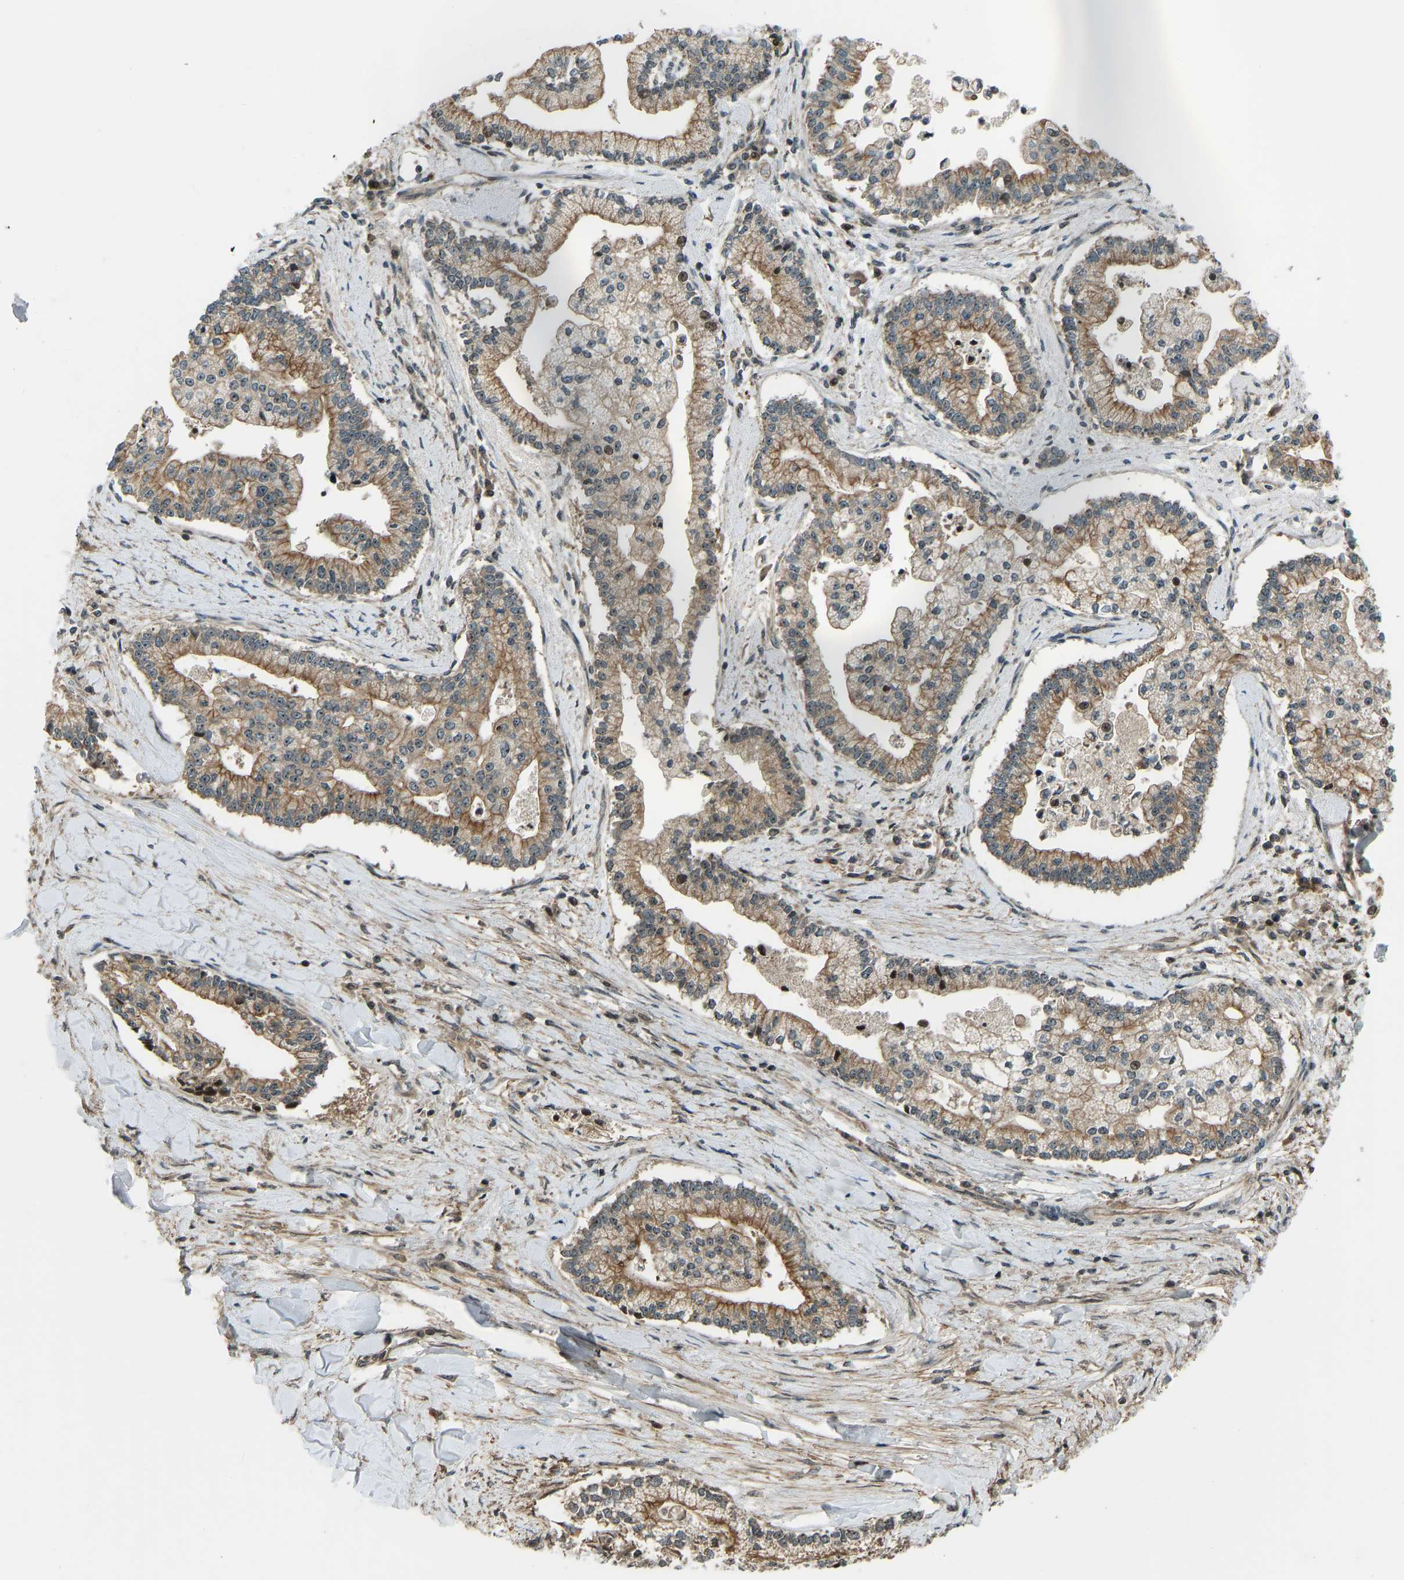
{"staining": {"intensity": "moderate", "quantity": ">75%", "location": "cytoplasmic/membranous"}, "tissue": "liver cancer", "cell_type": "Tumor cells", "image_type": "cancer", "snomed": [{"axis": "morphology", "description": "Cholangiocarcinoma"}, {"axis": "topography", "description": "Liver"}], "caption": "The immunohistochemical stain labels moderate cytoplasmic/membranous expression in tumor cells of cholangiocarcinoma (liver) tissue.", "gene": "SVOPL", "patient": {"sex": "male", "age": 50}}